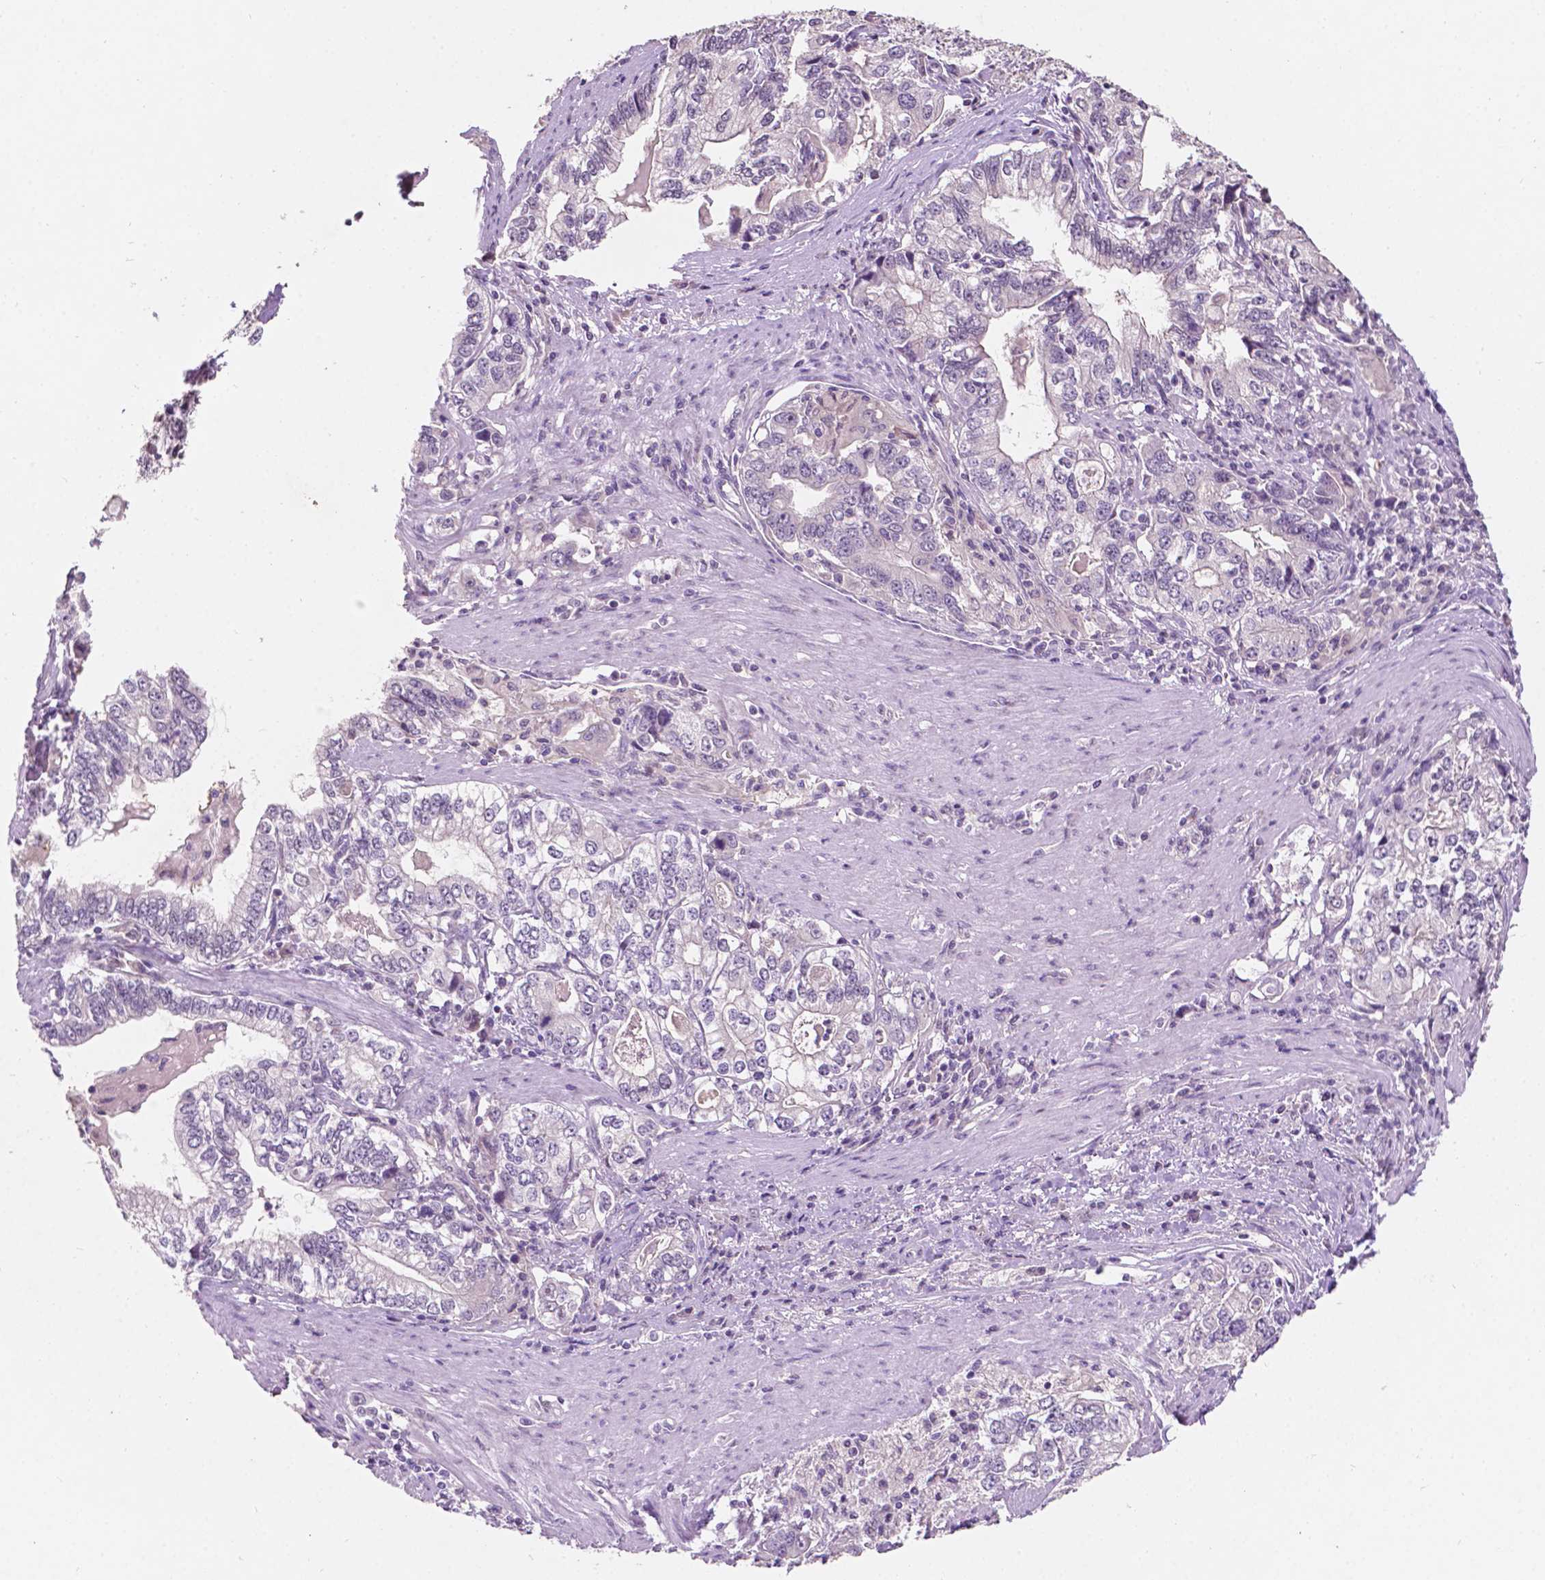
{"staining": {"intensity": "negative", "quantity": "none", "location": "none"}, "tissue": "stomach cancer", "cell_type": "Tumor cells", "image_type": "cancer", "snomed": [{"axis": "morphology", "description": "Adenocarcinoma, NOS"}, {"axis": "topography", "description": "Stomach, lower"}], "caption": "This is an immunohistochemistry (IHC) micrograph of human adenocarcinoma (stomach). There is no positivity in tumor cells.", "gene": "TM6SF2", "patient": {"sex": "female", "age": 72}}